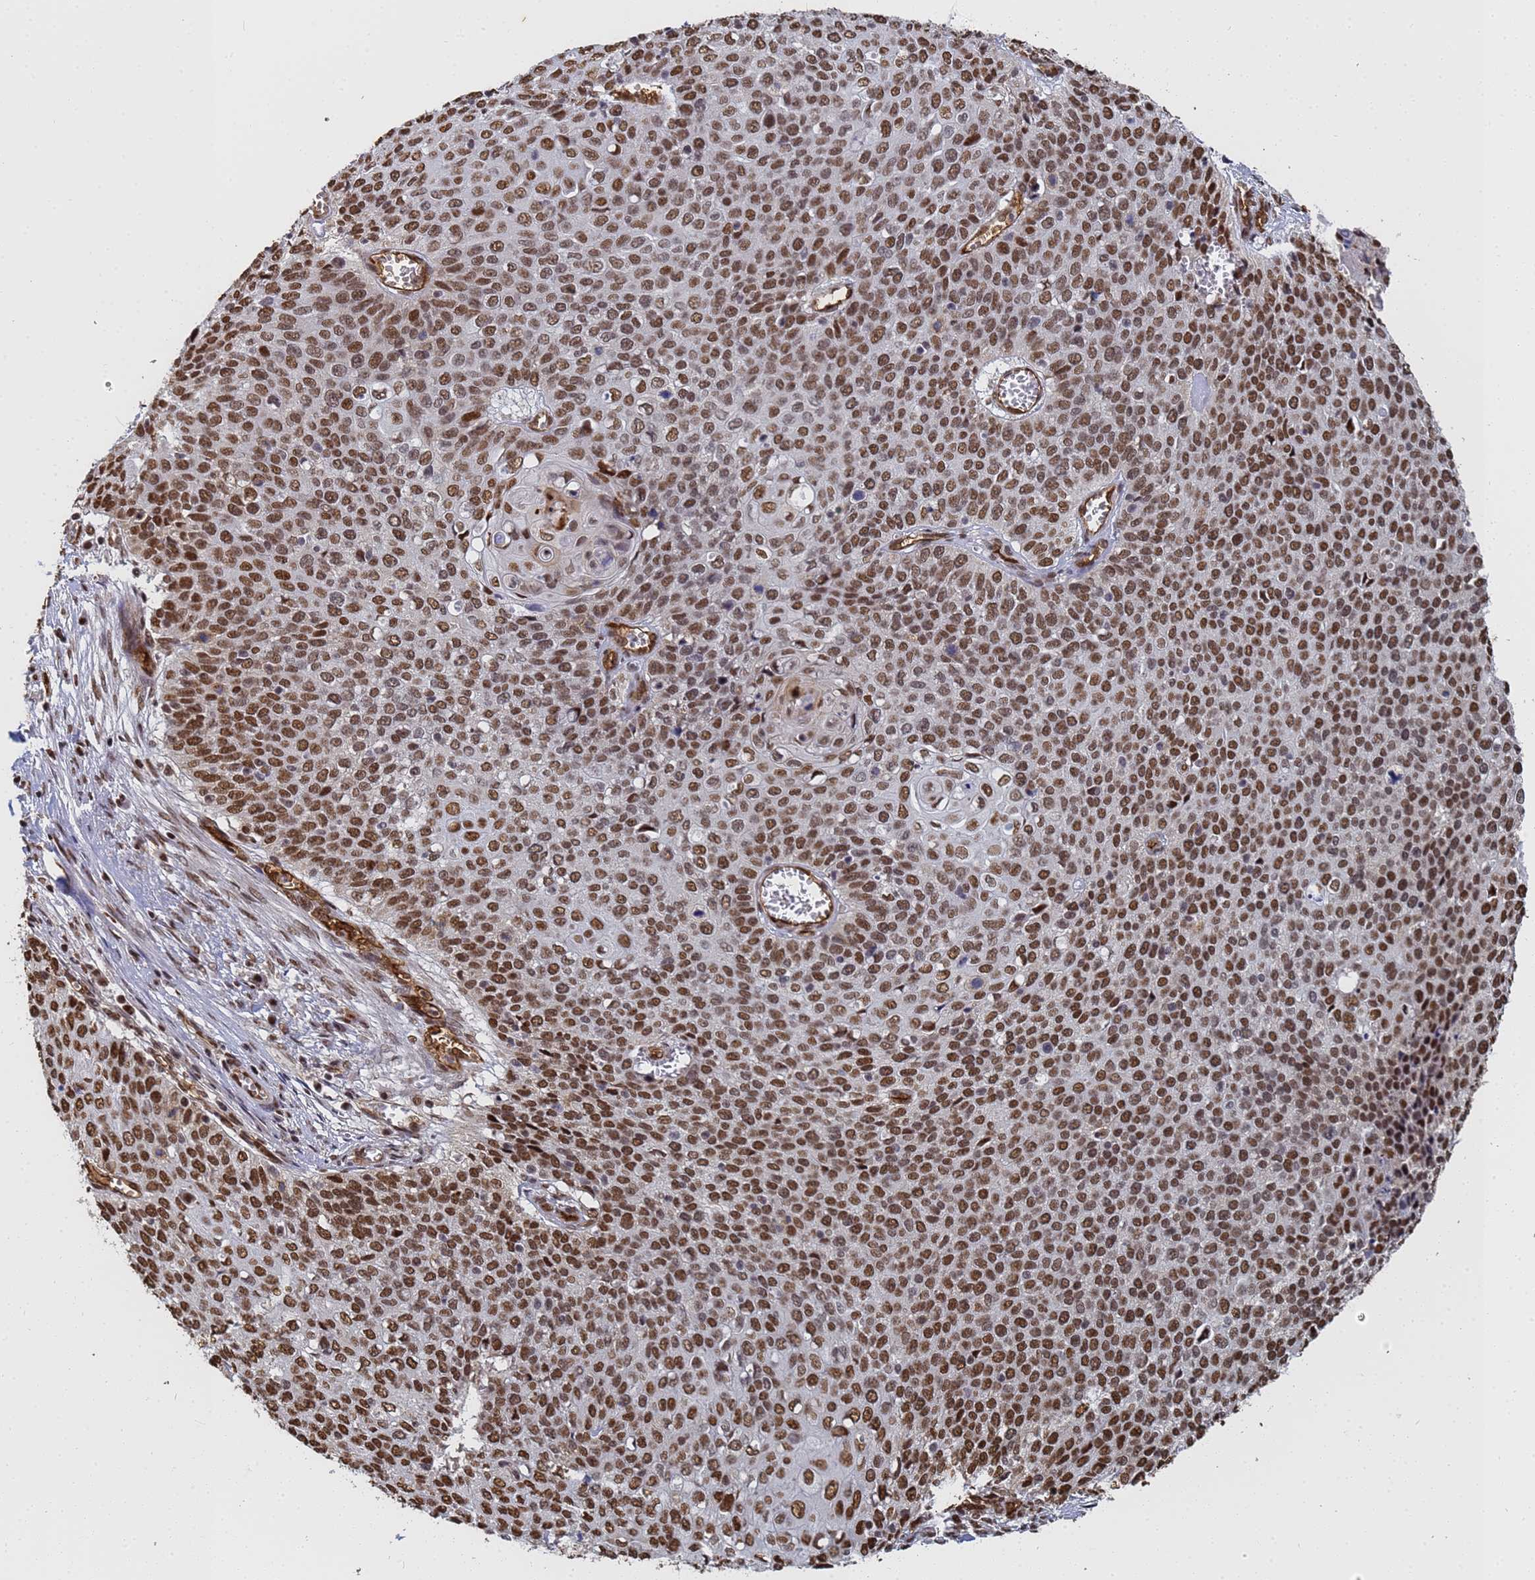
{"staining": {"intensity": "strong", "quantity": ">75%", "location": "nuclear"}, "tissue": "cervical cancer", "cell_type": "Tumor cells", "image_type": "cancer", "snomed": [{"axis": "morphology", "description": "Squamous cell carcinoma, NOS"}, {"axis": "topography", "description": "Cervix"}], "caption": "Immunohistochemical staining of human cervical cancer exhibits high levels of strong nuclear protein positivity in about >75% of tumor cells.", "gene": "RAVER2", "patient": {"sex": "female", "age": 39}}